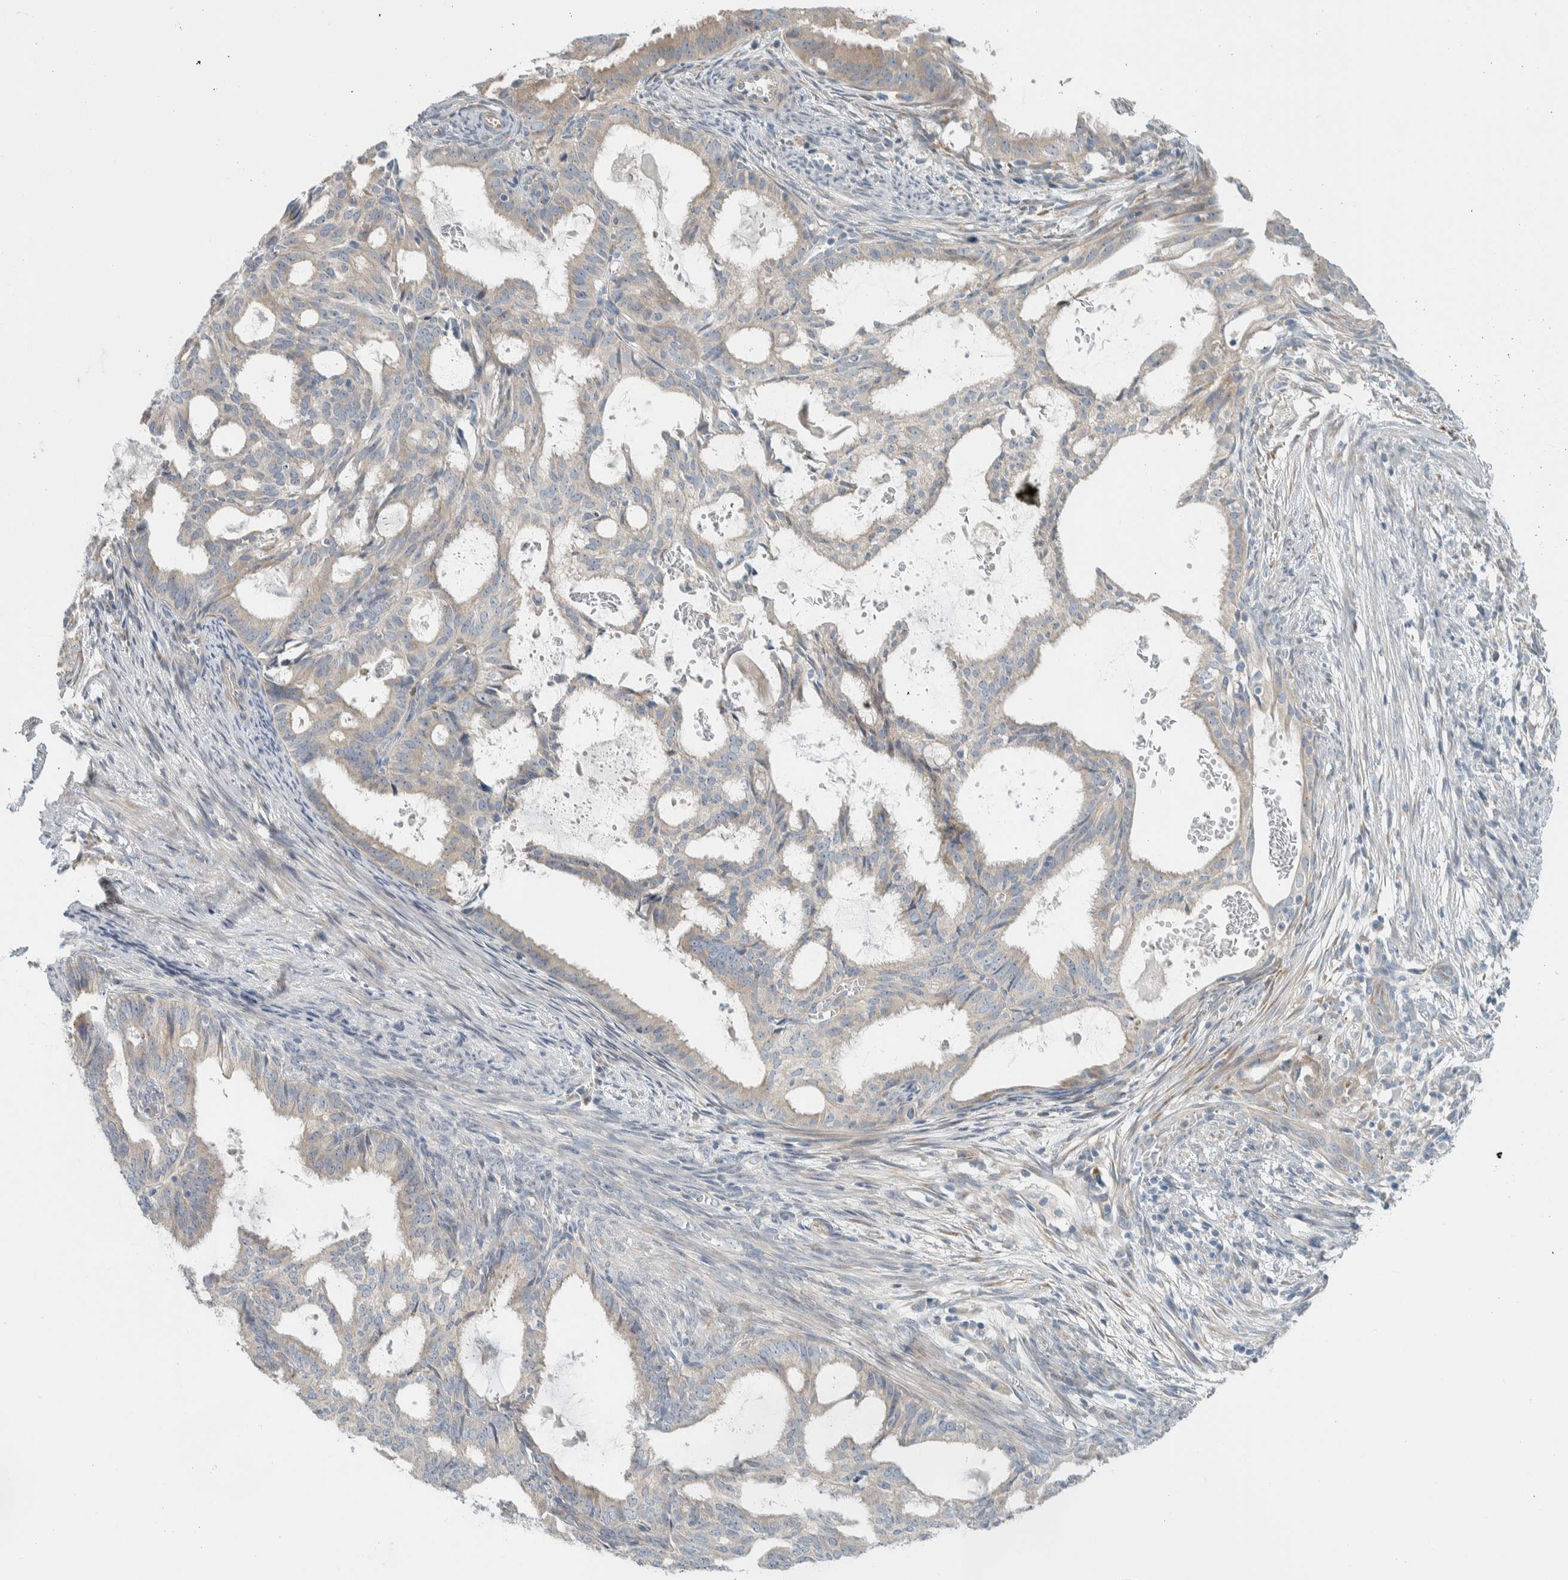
{"staining": {"intensity": "negative", "quantity": "none", "location": "none"}, "tissue": "endometrial cancer", "cell_type": "Tumor cells", "image_type": "cancer", "snomed": [{"axis": "morphology", "description": "Adenocarcinoma, NOS"}, {"axis": "topography", "description": "Endometrium"}], "caption": "Tumor cells are negative for brown protein staining in adenocarcinoma (endometrial).", "gene": "HGS", "patient": {"sex": "female", "age": 58}}